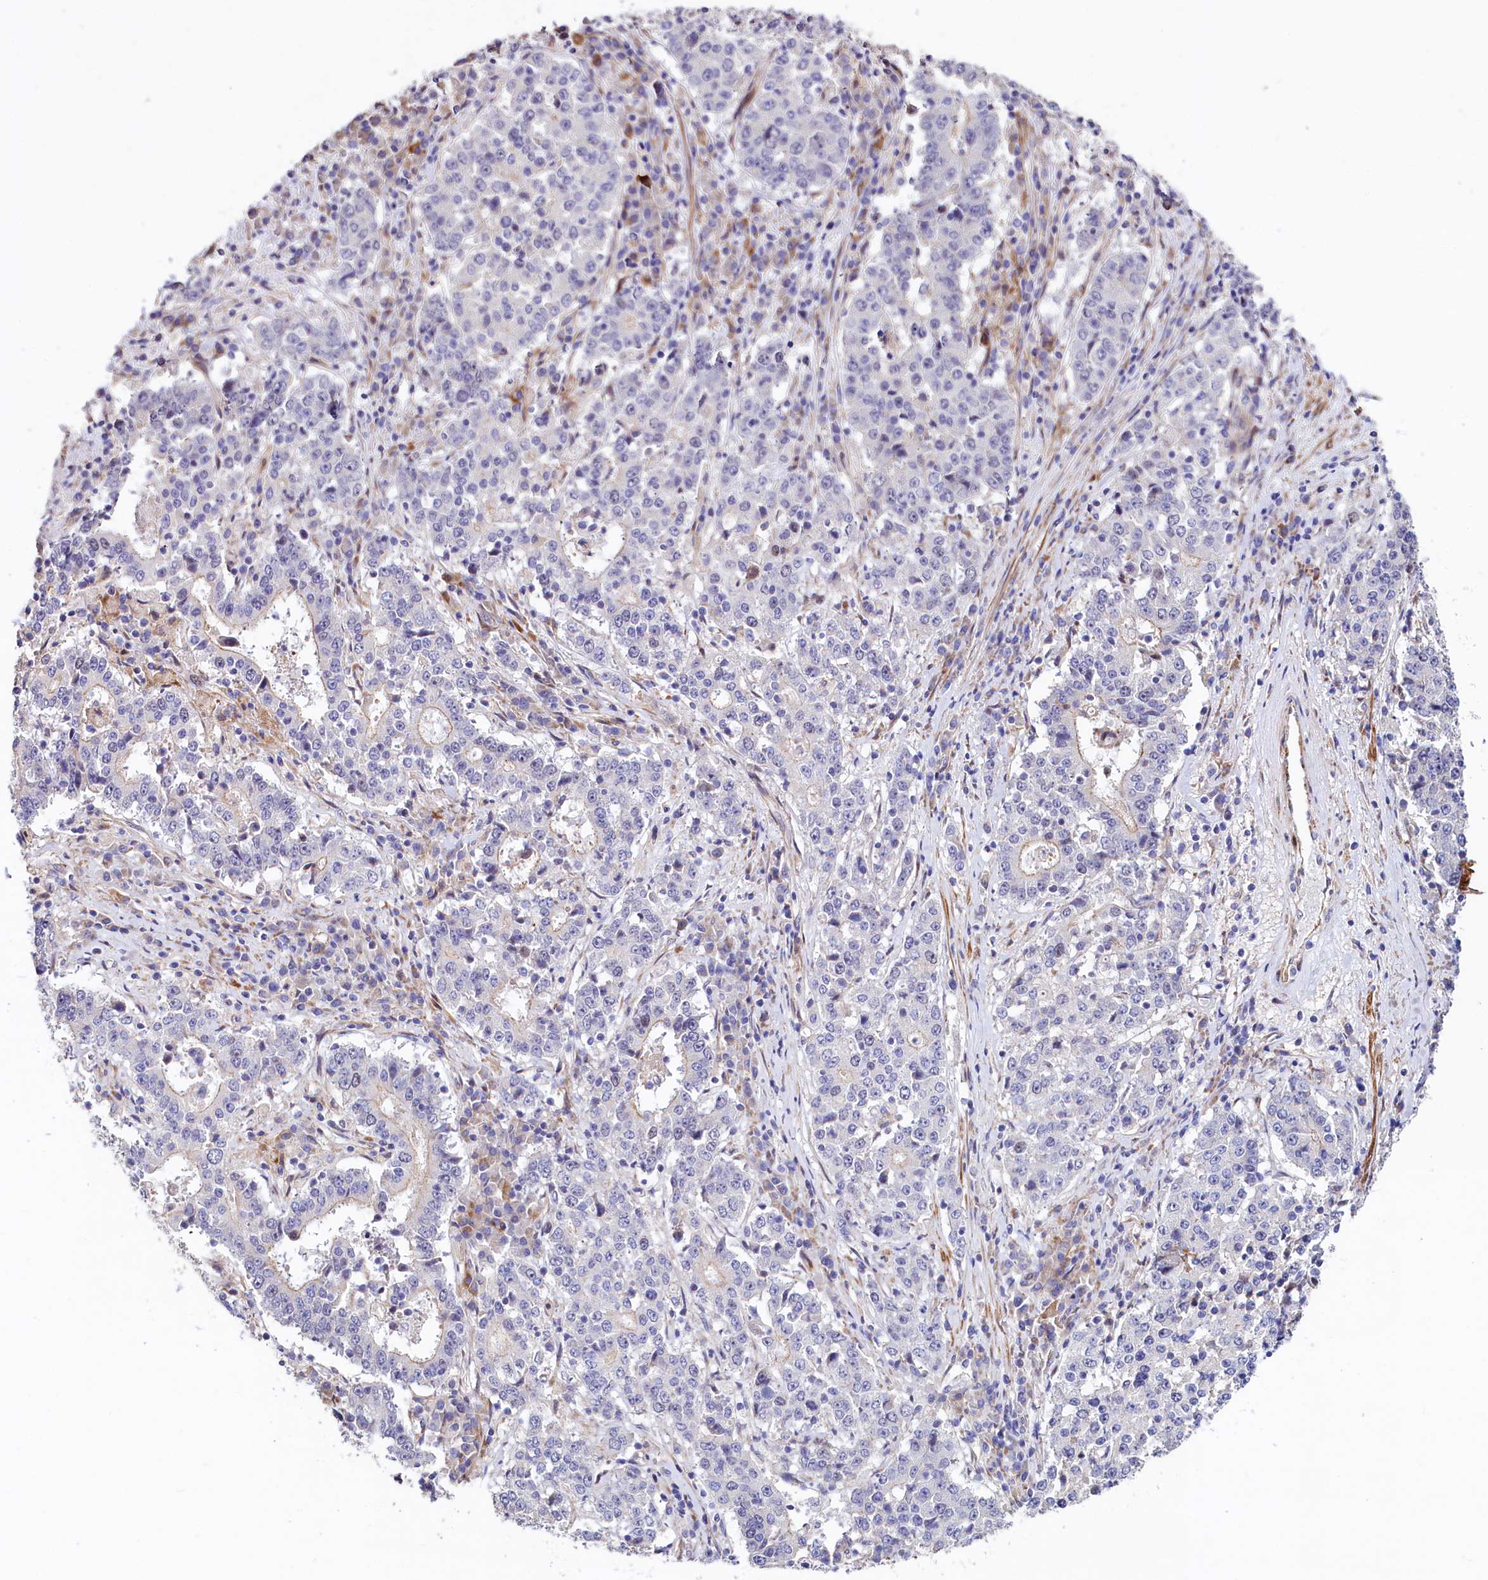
{"staining": {"intensity": "negative", "quantity": "none", "location": "none"}, "tissue": "stomach cancer", "cell_type": "Tumor cells", "image_type": "cancer", "snomed": [{"axis": "morphology", "description": "Adenocarcinoma, NOS"}, {"axis": "topography", "description": "Stomach"}], "caption": "The histopathology image reveals no staining of tumor cells in stomach cancer.", "gene": "WNT8A", "patient": {"sex": "male", "age": 59}}